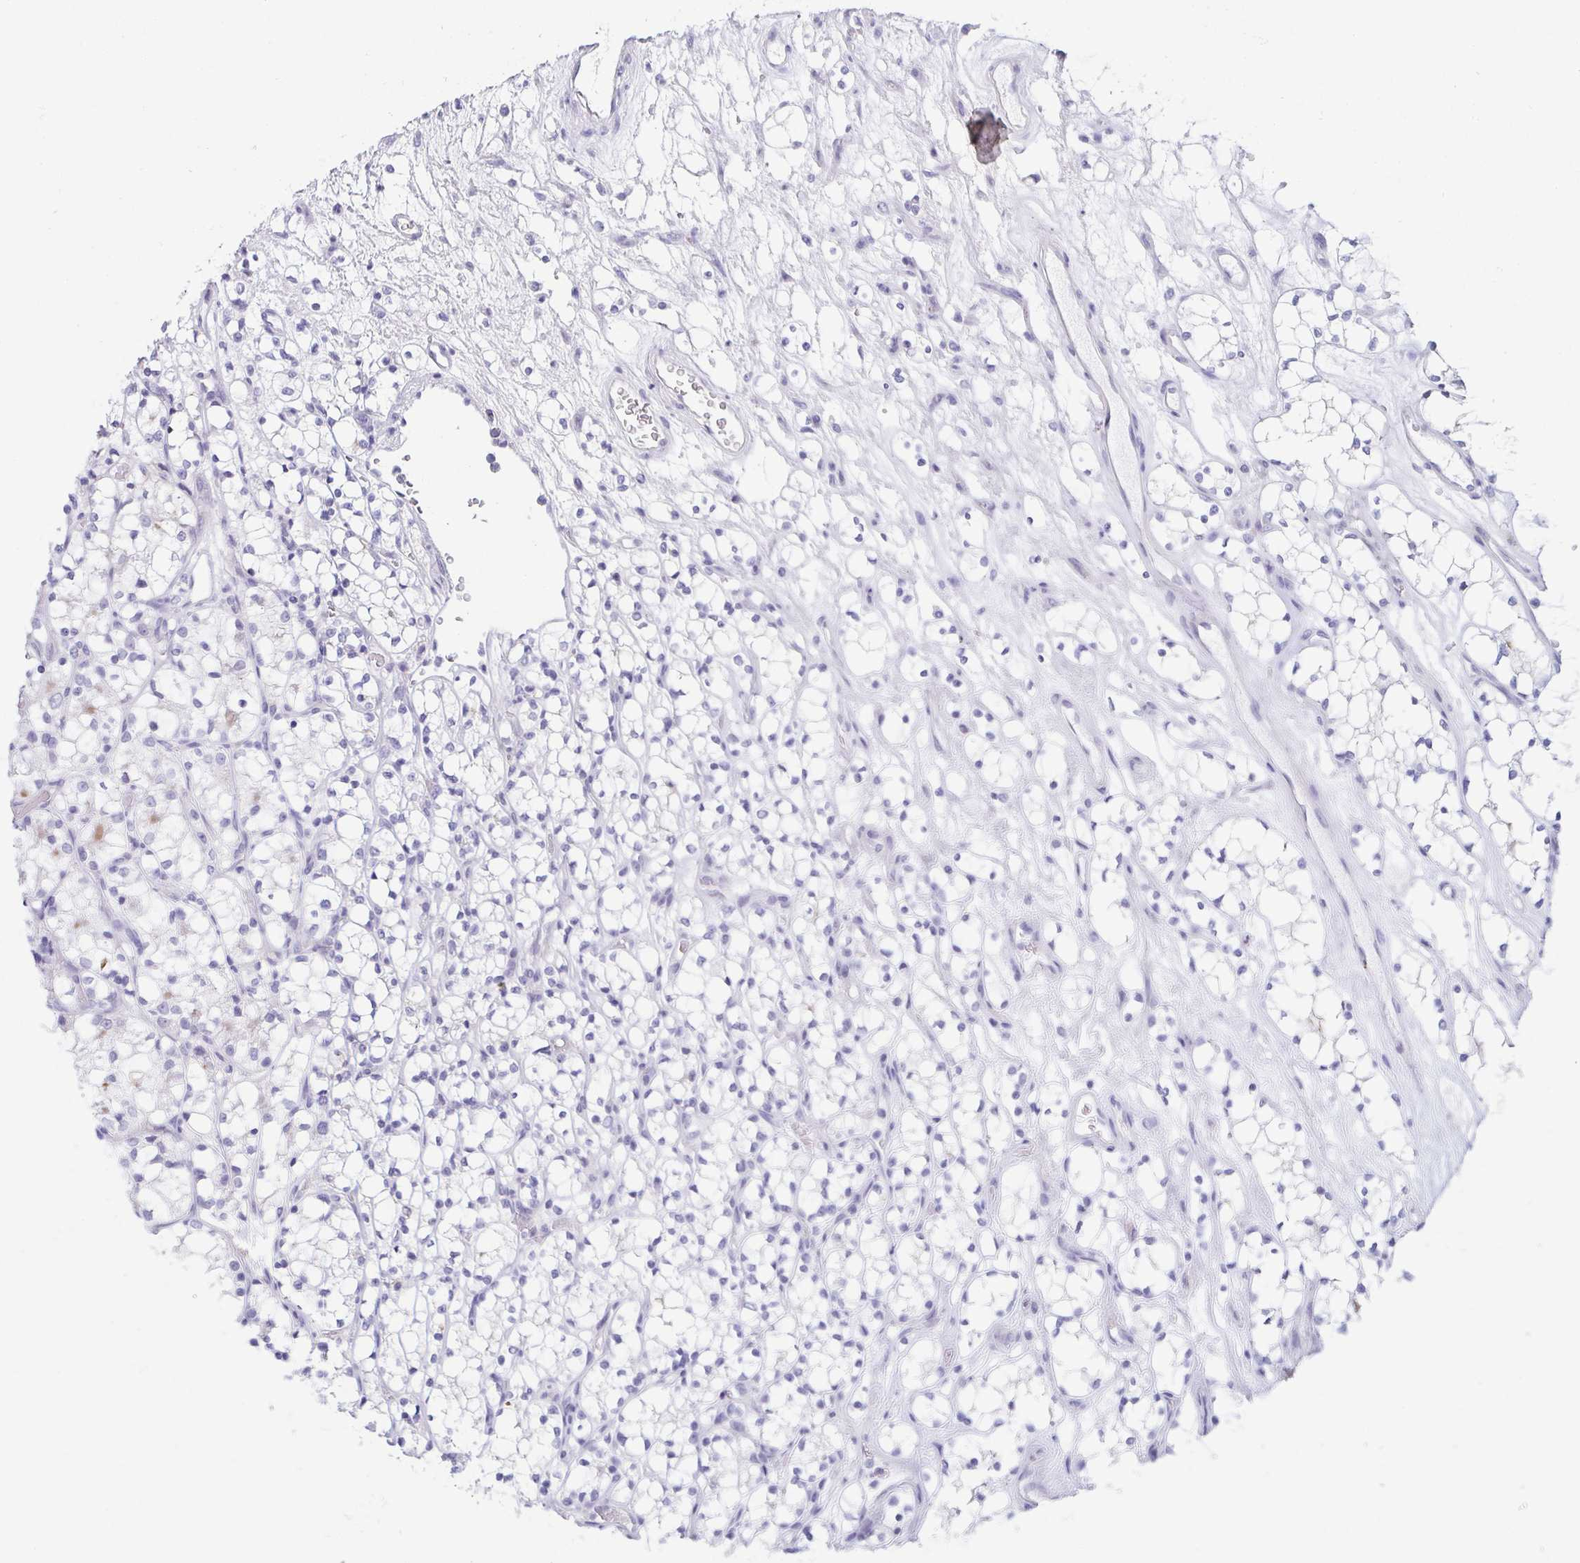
{"staining": {"intensity": "negative", "quantity": "none", "location": "none"}, "tissue": "renal cancer", "cell_type": "Tumor cells", "image_type": "cancer", "snomed": [{"axis": "morphology", "description": "Adenocarcinoma, NOS"}, {"axis": "topography", "description": "Kidney"}], "caption": "Adenocarcinoma (renal) was stained to show a protein in brown. There is no significant positivity in tumor cells.", "gene": "TEX19", "patient": {"sex": "female", "age": 69}}